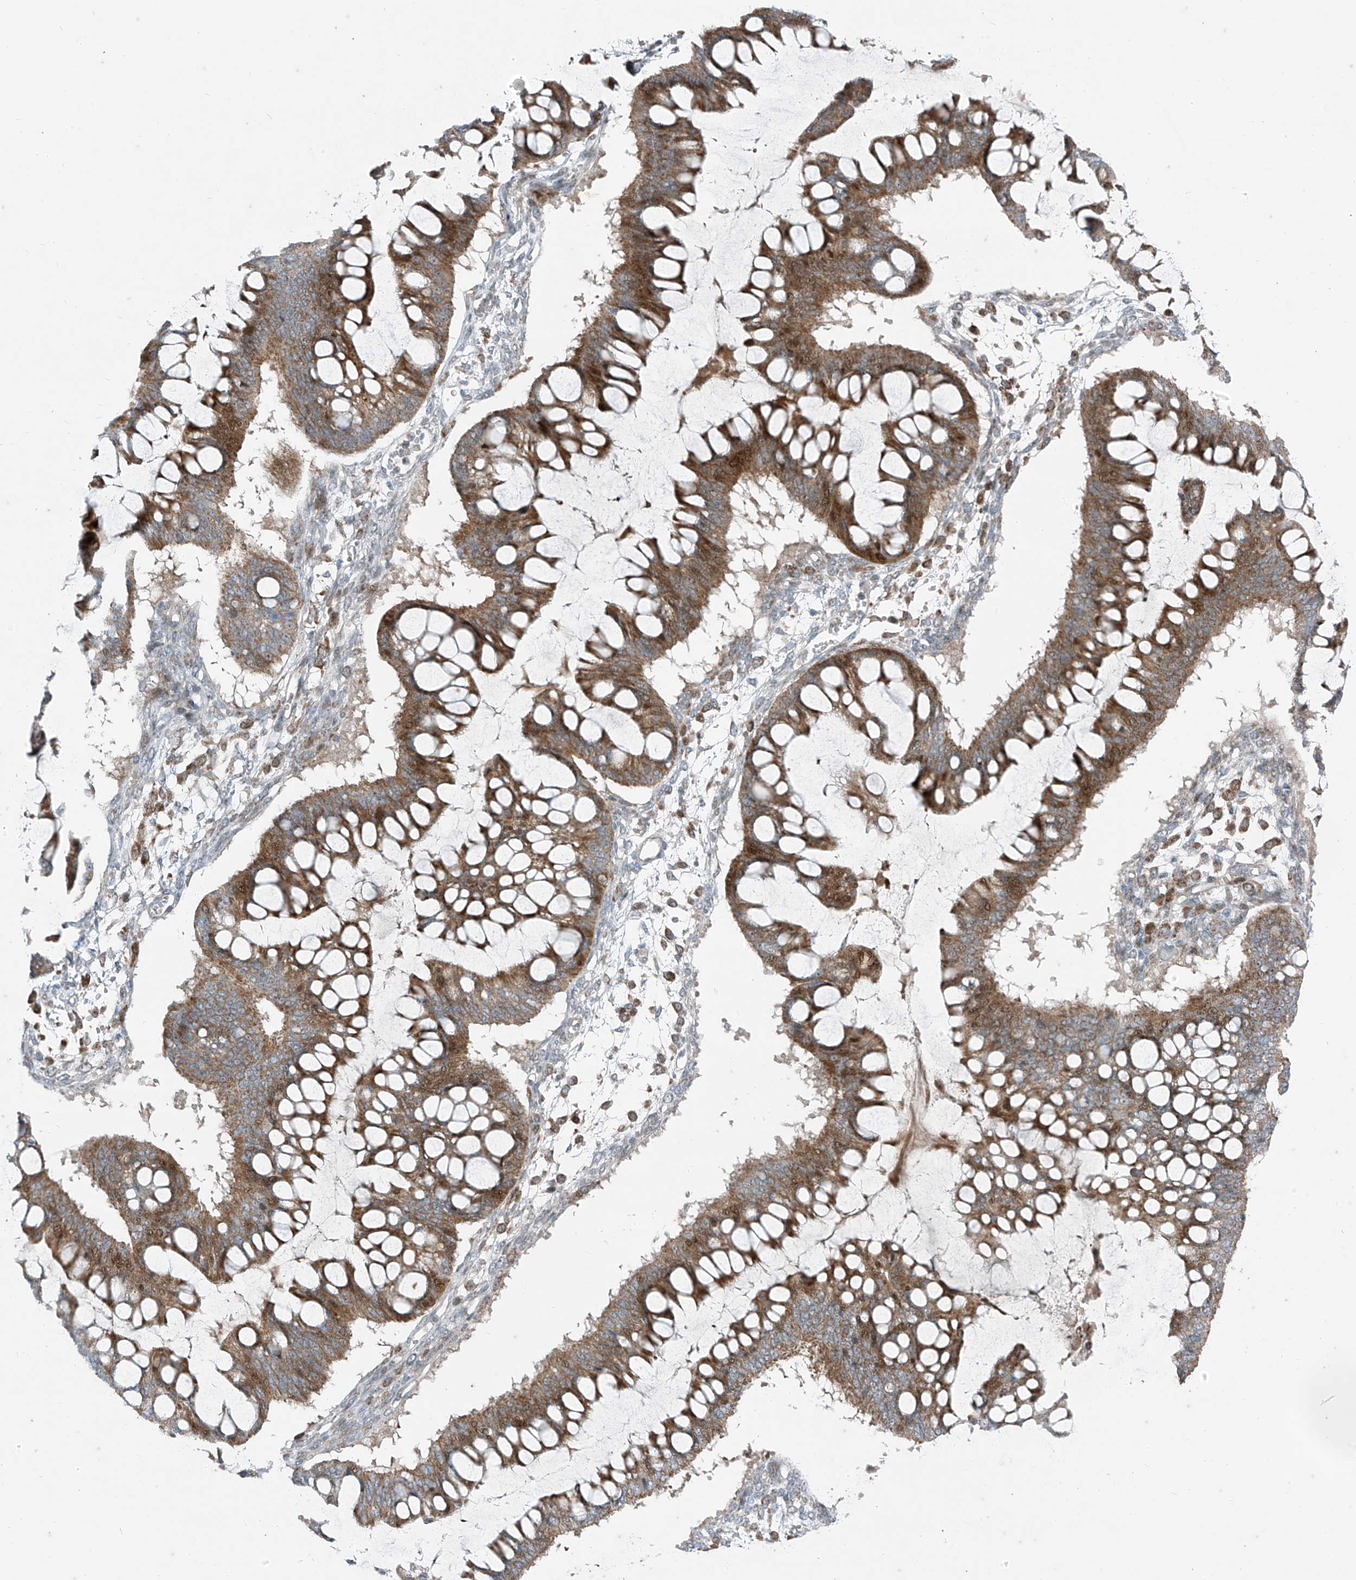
{"staining": {"intensity": "moderate", "quantity": ">75%", "location": "cytoplasmic/membranous"}, "tissue": "ovarian cancer", "cell_type": "Tumor cells", "image_type": "cancer", "snomed": [{"axis": "morphology", "description": "Cystadenocarcinoma, mucinous, NOS"}, {"axis": "topography", "description": "Ovary"}], "caption": "An IHC image of neoplastic tissue is shown. Protein staining in brown highlights moderate cytoplasmic/membranous positivity in ovarian cancer within tumor cells.", "gene": "PPCS", "patient": {"sex": "female", "age": 73}}